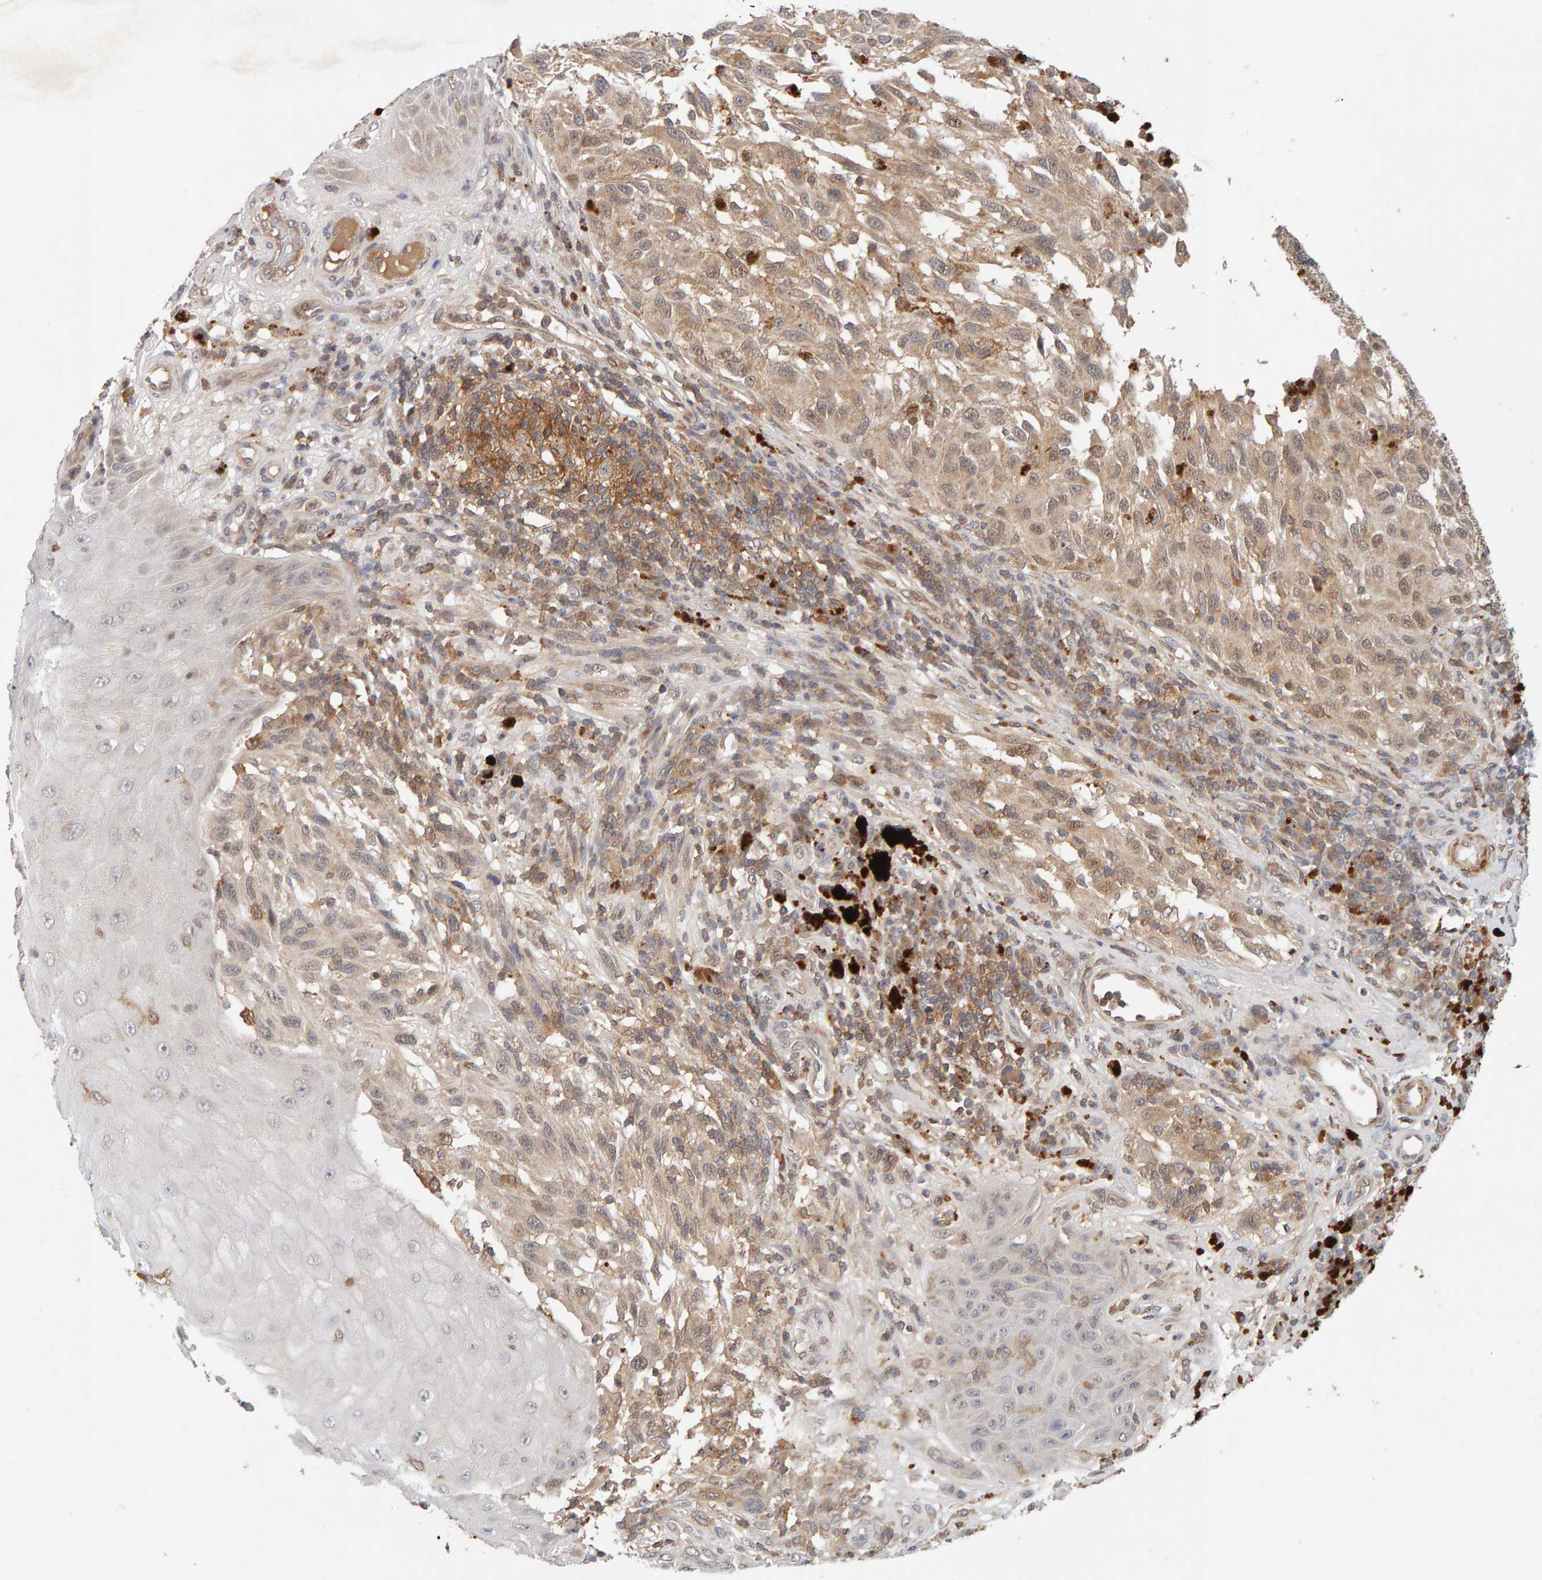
{"staining": {"intensity": "weak", "quantity": ">75%", "location": "cytoplasmic/membranous"}, "tissue": "melanoma", "cell_type": "Tumor cells", "image_type": "cancer", "snomed": [{"axis": "morphology", "description": "Malignant melanoma, NOS"}, {"axis": "topography", "description": "Skin"}], "caption": "There is low levels of weak cytoplasmic/membranous expression in tumor cells of malignant melanoma, as demonstrated by immunohistochemical staining (brown color).", "gene": "NUDCD1", "patient": {"sex": "female", "age": 73}}